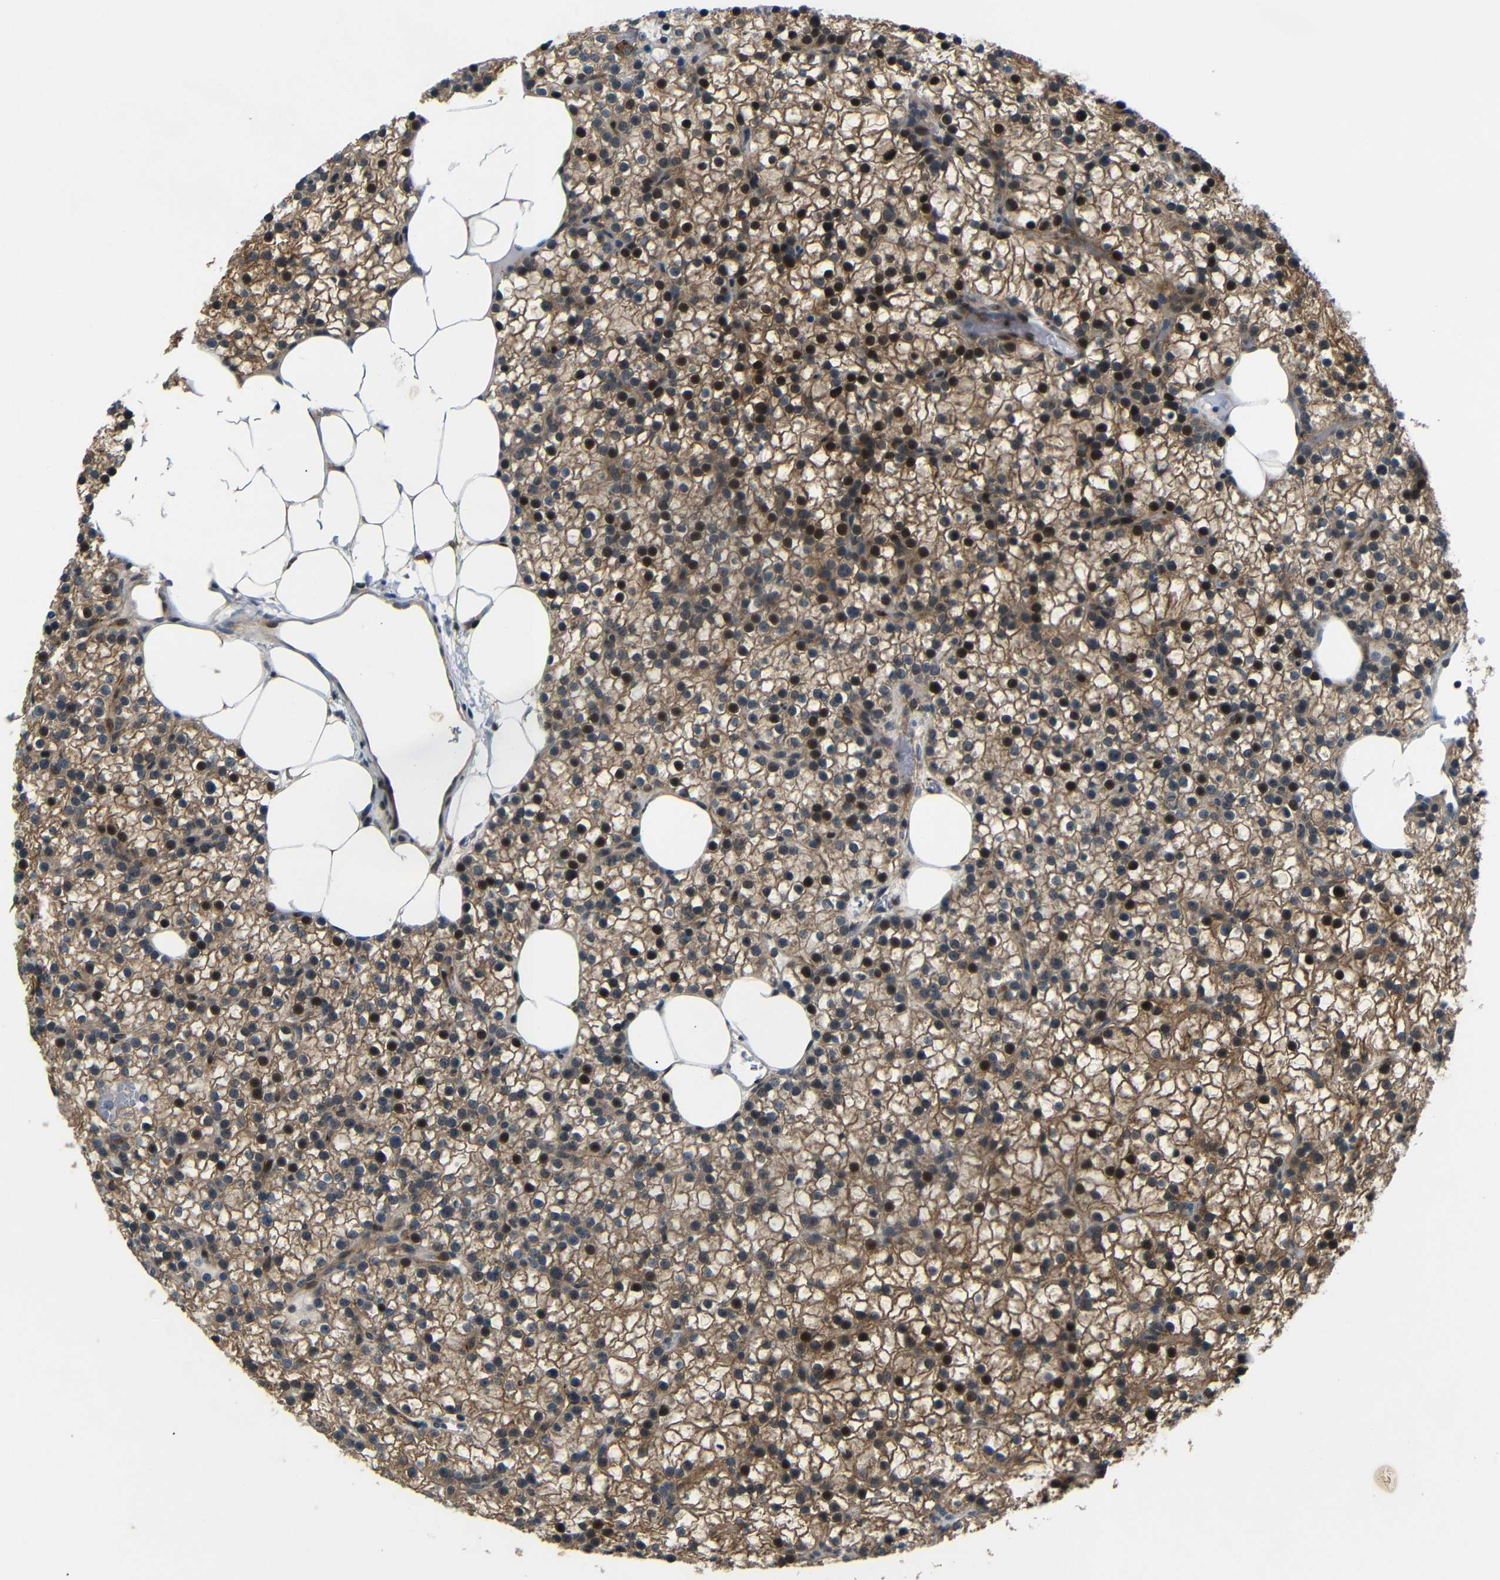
{"staining": {"intensity": "moderate", "quantity": "25%-75%", "location": "cytoplasmic/membranous,nuclear"}, "tissue": "parathyroid gland", "cell_type": "Glandular cells", "image_type": "normal", "snomed": [{"axis": "morphology", "description": "Normal tissue, NOS"}, {"axis": "morphology", "description": "Adenoma, NOS"}, {"axis": "topography", "description": "Parathyroid gland"}], "caption": "Protein staining demonstrates moderate cytoplasmic/membranous,nuclear expression in approximately 25%-75% of glandular cells in unremarkable parathyroid gland.", "gene": "SYDE1", "patient": {"sex": "female", "age": 70}}